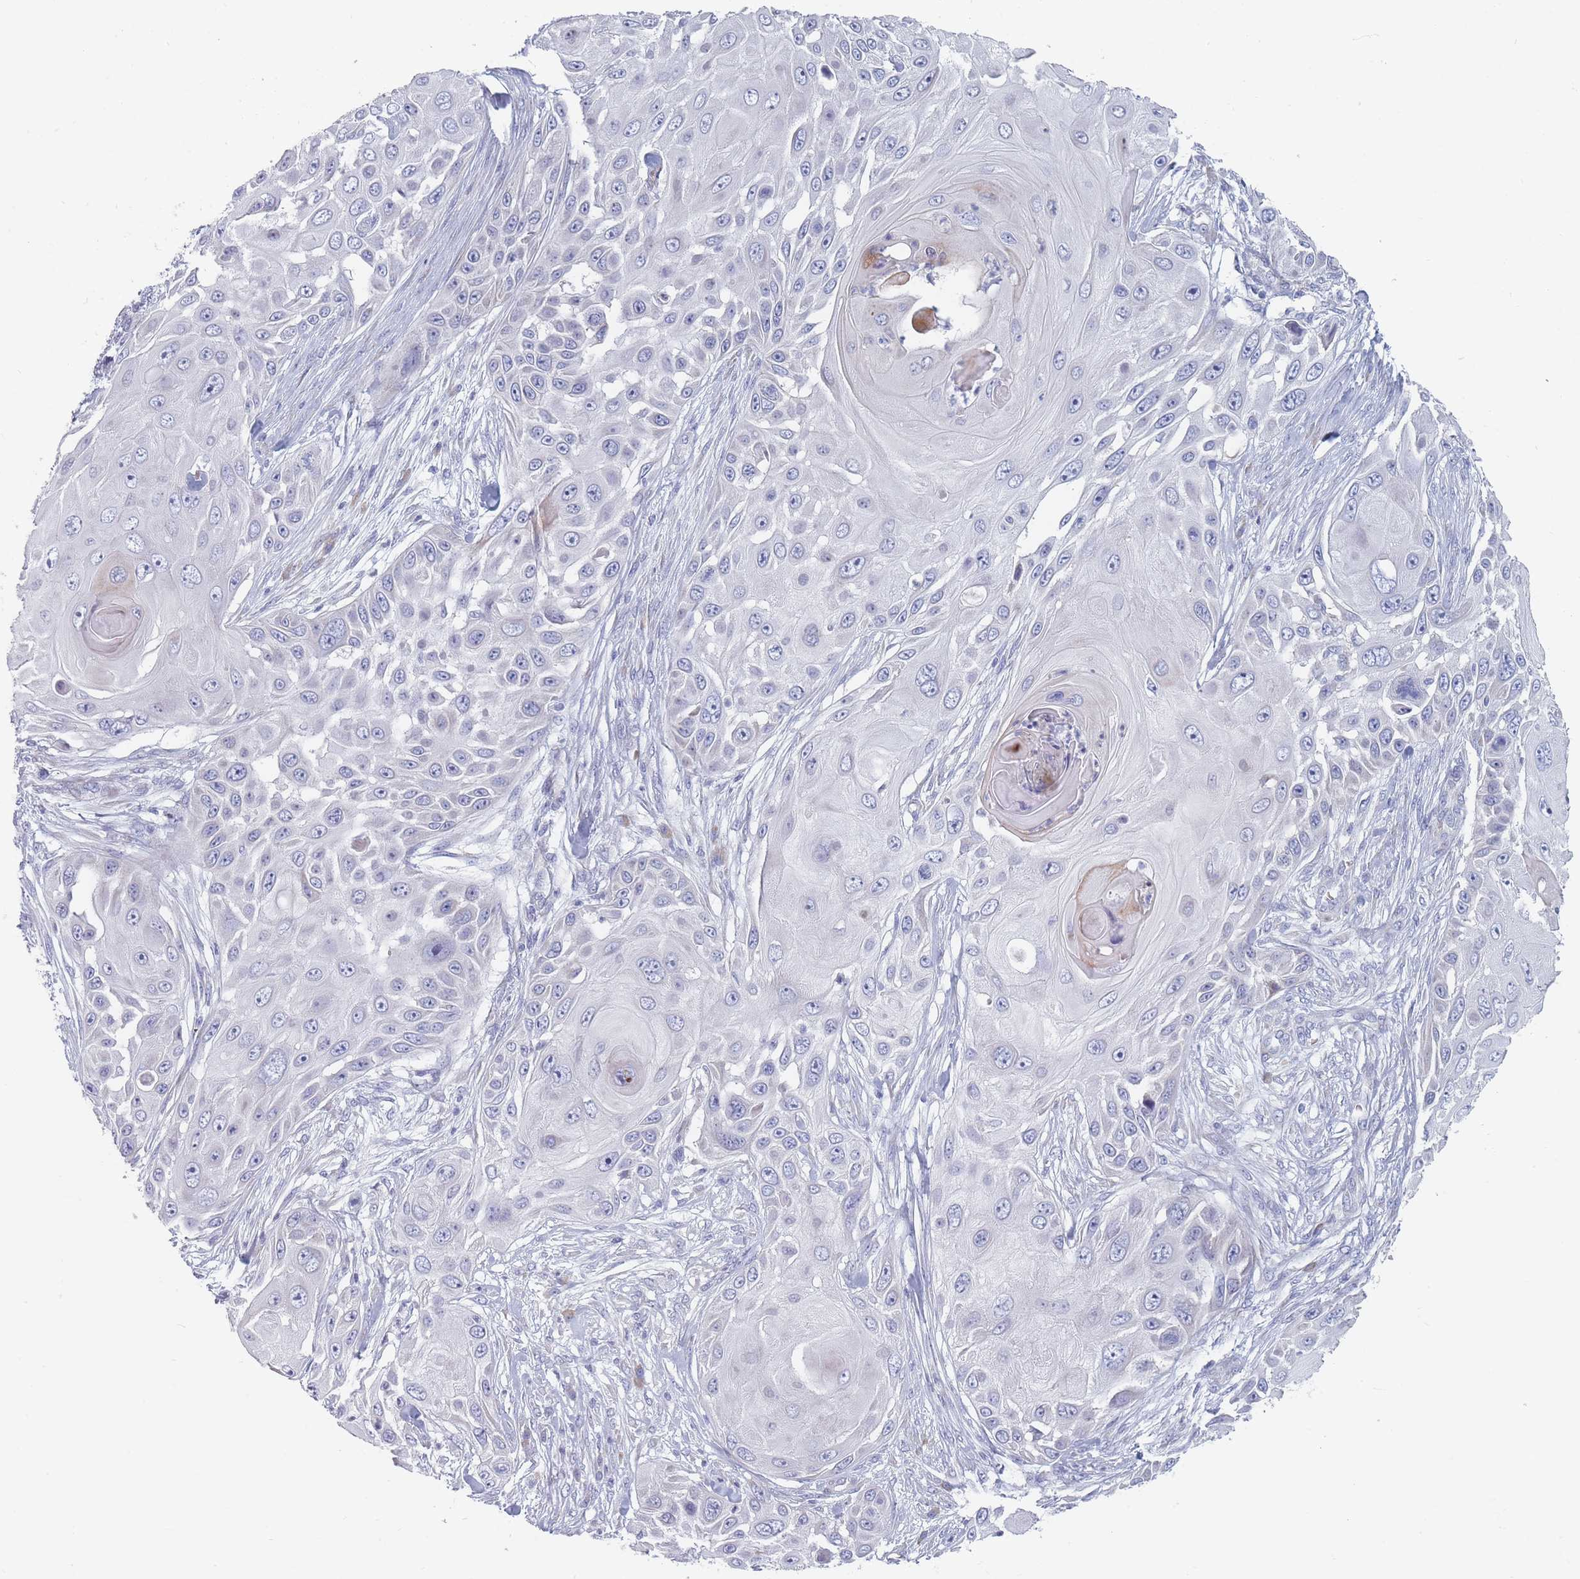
{"staining": {"intensity": "negative", "quantity": "none", "location": "none"}, "tissue": "skin cancer", "cell_type": "Tumor cells", "image_type": "cancer", "snomed": [{"axis": "morphology", "description": "Squamous cell carcinoma, NOS"}, {"axis": "topography", "description": "Skin"}], "caption": "IHC histopathology image of human skin cancer (squamous cell carcinoma) stained for a protein (brown), which exhibits no expression in tumor cells.", "gene": "SPATS1", "patient": {"sex": "female", "age": 44}}